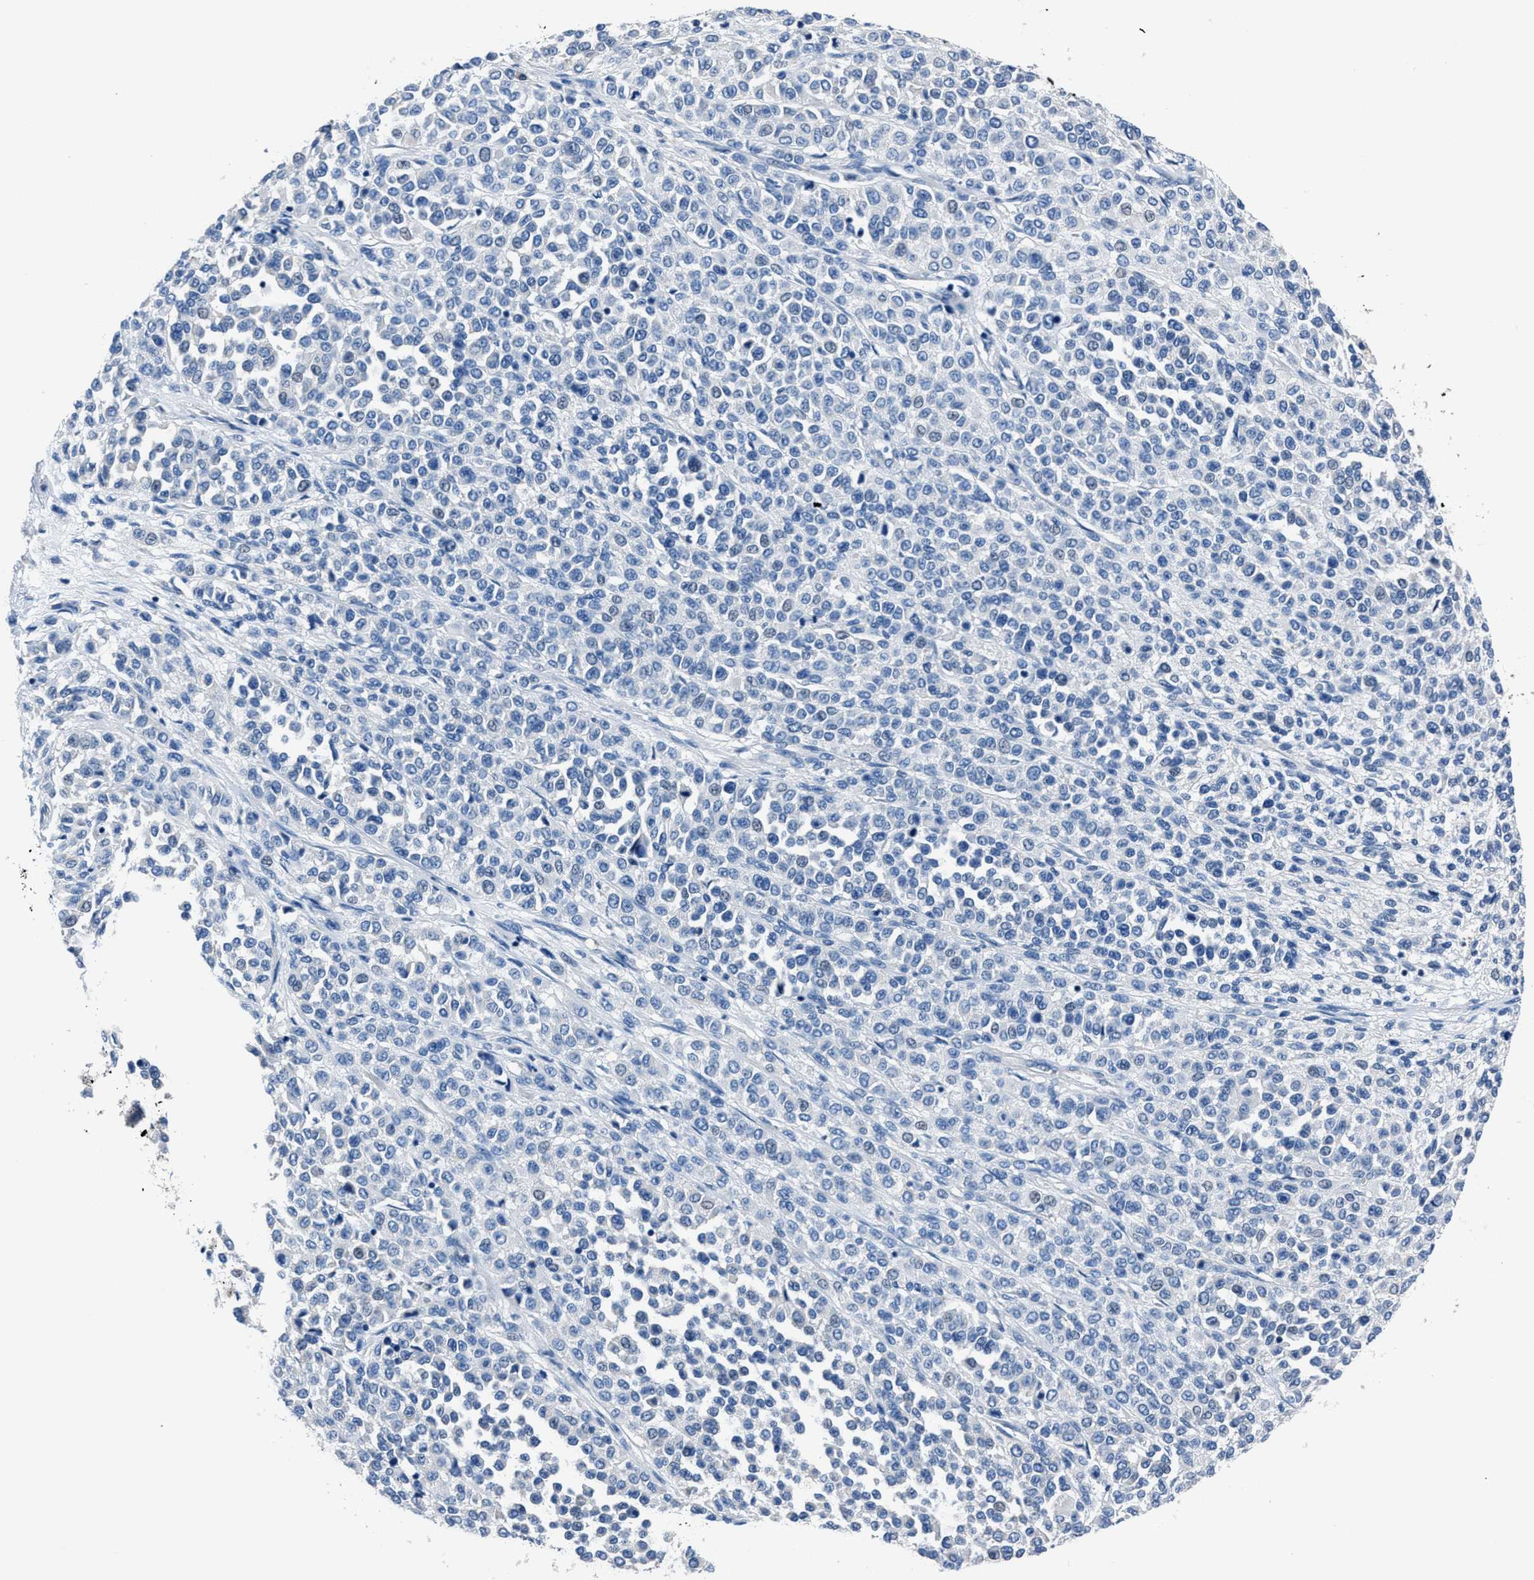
{"staining": {"intensity": "negative", "quantity": "none", "location": "none"}, "tissue": "melanoma", "cell_type": "Tumor cells", "image_type": "cancer", "snomed": [{"axis": "morphology", "description": "Malignant melanoma, Metastatic site"}, {"axis": "topography", "description": "Pancreas"}], "caption": "The histopathology image demonstrates no significant expression in tumor cells of melanoma. Nuclei are stained in blue.", "gene": "LMO7", "patient": {"sex": "female", "age": 30}}